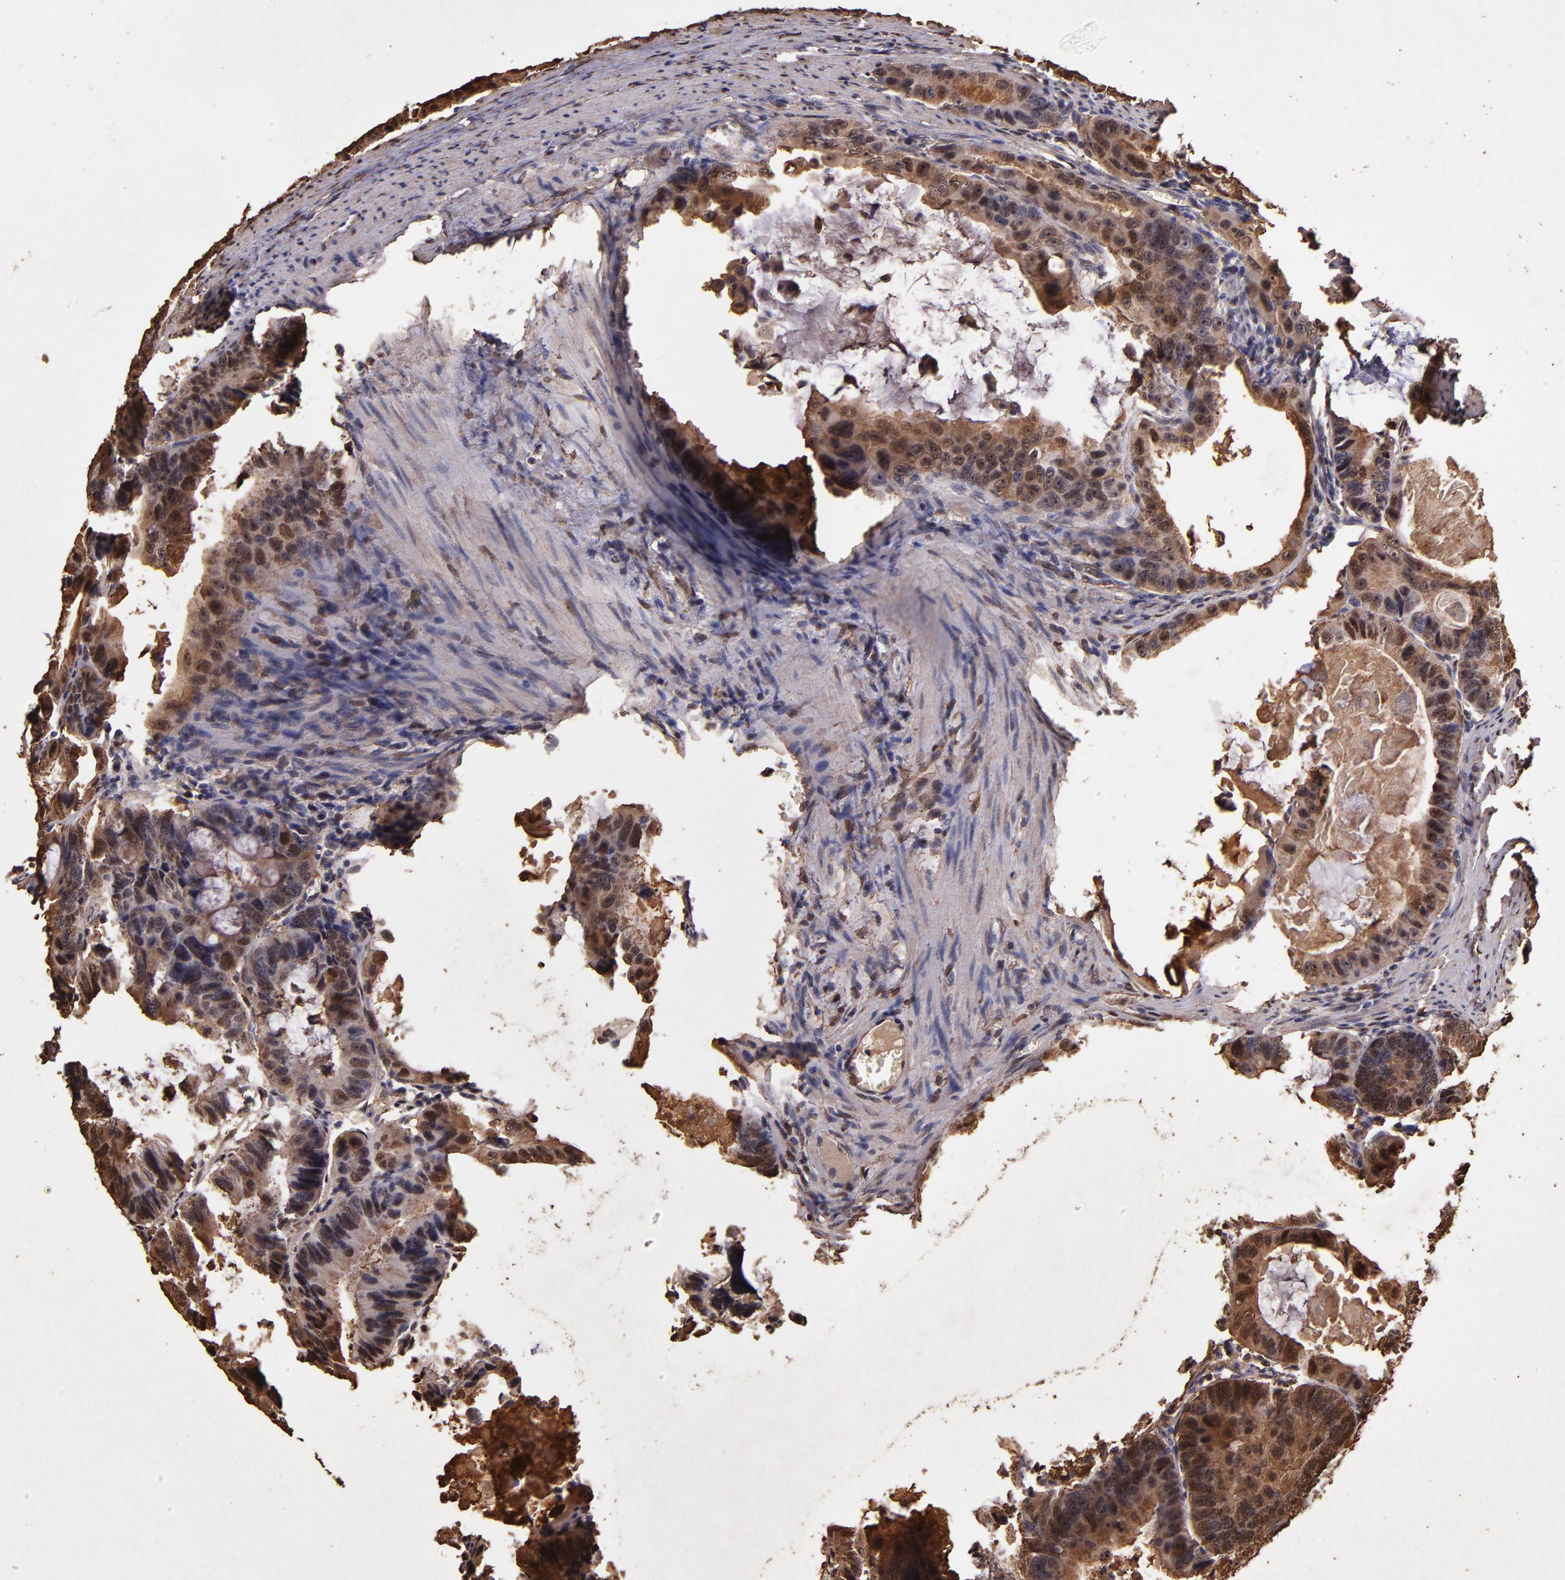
{"staining": {"intensity": "moderate", "quantity": ">75%", "location": "cytoplasmic/membranous,nuclear"}, "tissue": "colorectal cancer", "cell_type": "Tumor cells", "image_type": "cancer", "snomed": [{"axis": "morphology", "description": "Adenocarcinoma, NOS"}, {"axis": "topography", "description": "Colon"}], "caption": "An image showing moderate cytoplasmic/membranous and nuclear staining in about >75% of tumor cells in adenocarcinoma (colorectal), as visualized by brown immunohistochemical staining.", "gene": "S100A6", "patient": {"sex": "female", "age": 55}}